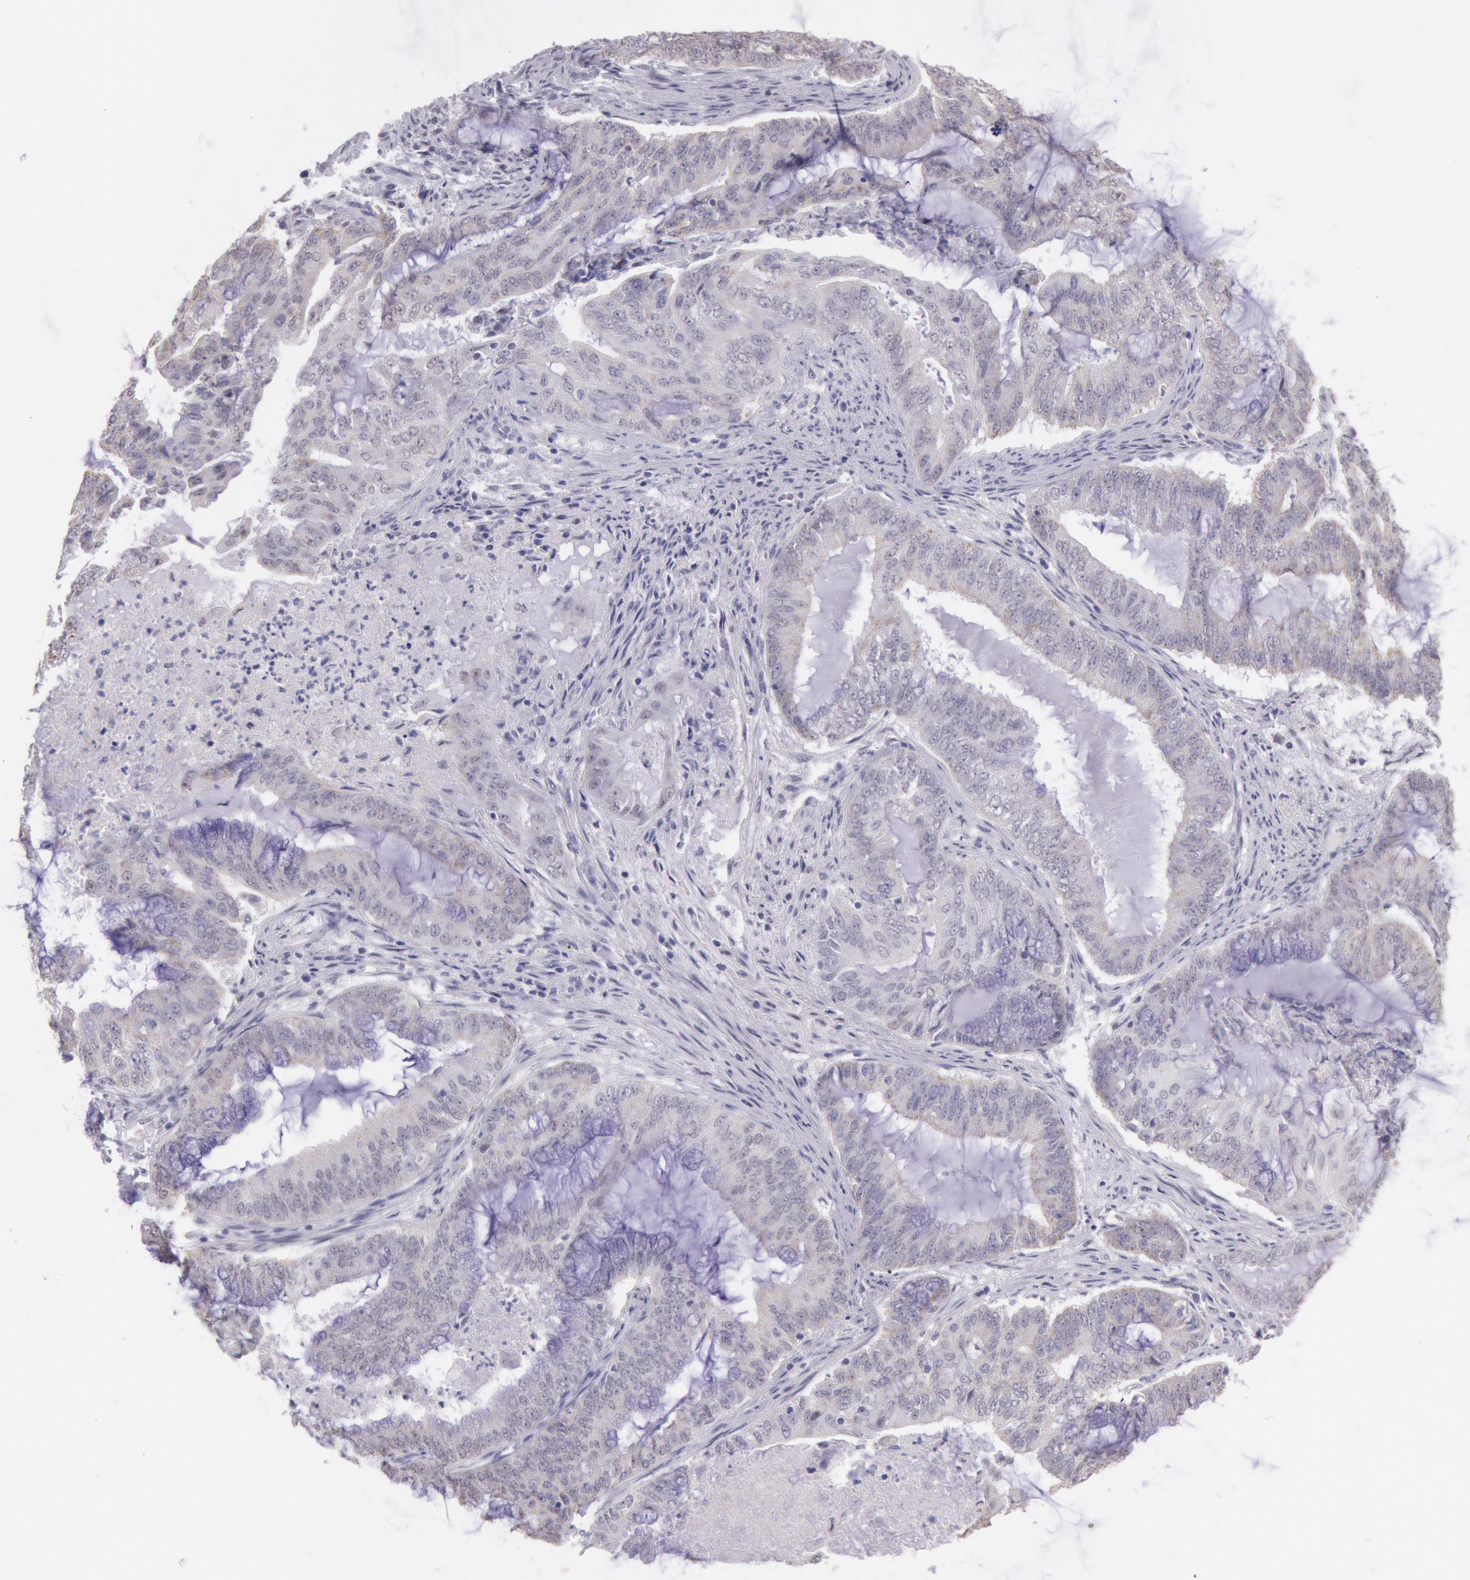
{"staining": {"intensity": "weak", "quantity": "25%-75%", "location": "cytoplasmic/membranous"}, "tissue": "endometrial cancer", "cell_type": "Tumor cells", "image_type": "cancer", "snomed": [{"axis": "morphology", "description": "Adenocarcinoma, NOS"}, {"axis": "topography", "description": "Endometrium"}], "caption": "Adenocarcinoma (endometrial) stained with a brown dye demonstrates weak cytoplasmic/membranous positive staining in about 25%-75% of tumor cells.", "gene": "FRMD6", "patient": {"sex": "female", "age": 63}}